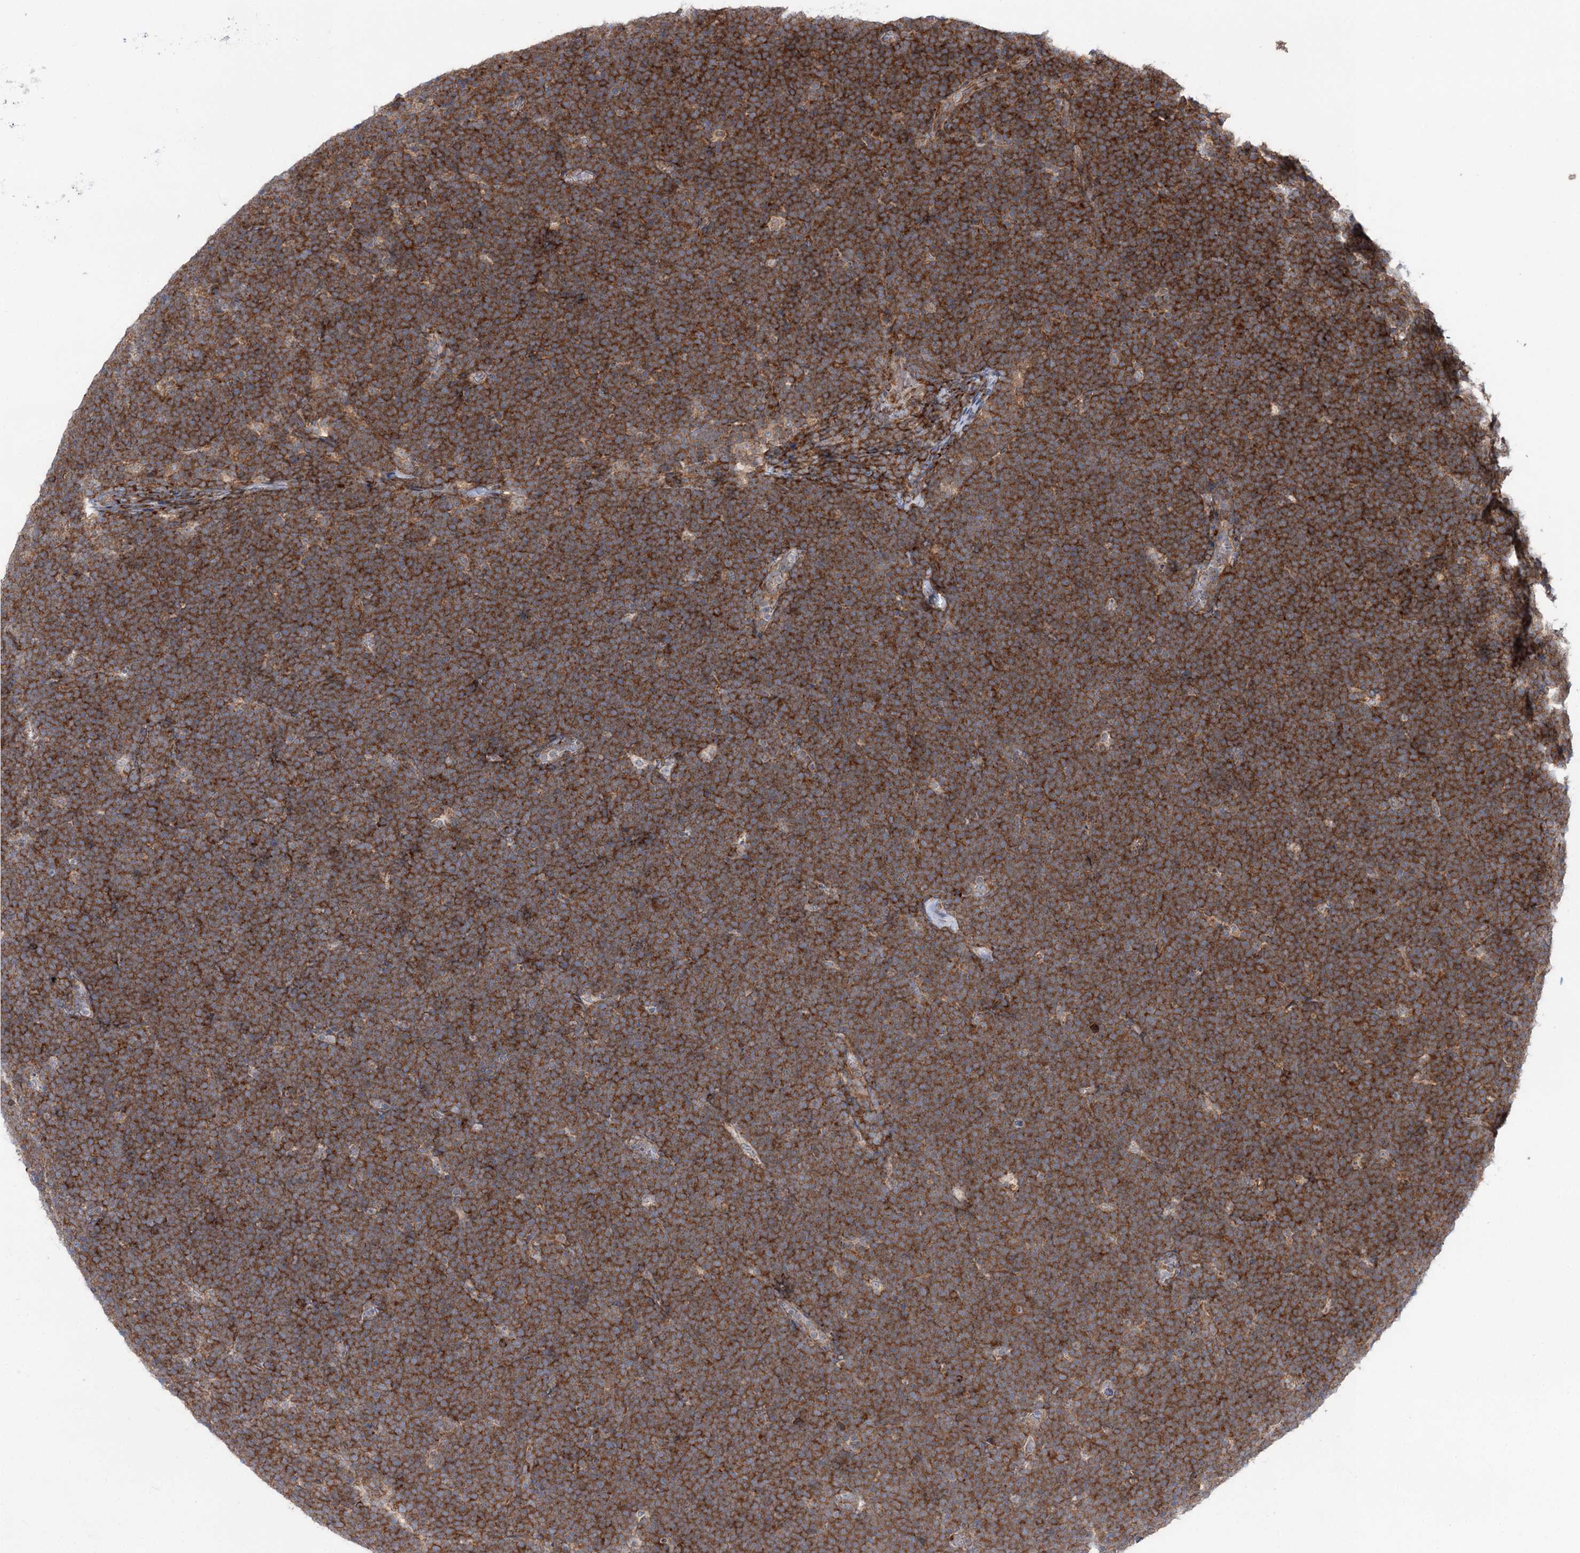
{"staining": {"intensity": "strong", "quantity": ">75%", "location": "cytoplasmic/membranous"}, "tissue": "lymphoma", "cell_type": "Tumor cells", "image_type": "cancer", "snomed": [{"axis": "morphology", "description": "Malignant lymphoma, non-Hodgkin's type, High grade"}, {"axis": "topography", "description": "Lymph node"}], "caption": "The micrograph reveals immunohistochemical staining of lymphoma. There is strong cytoplasmic/membranous expression is appreciated in about >75% of tumor cells.", "gene": "VWA2", "patient": {"sex": "male", "age": 13}}